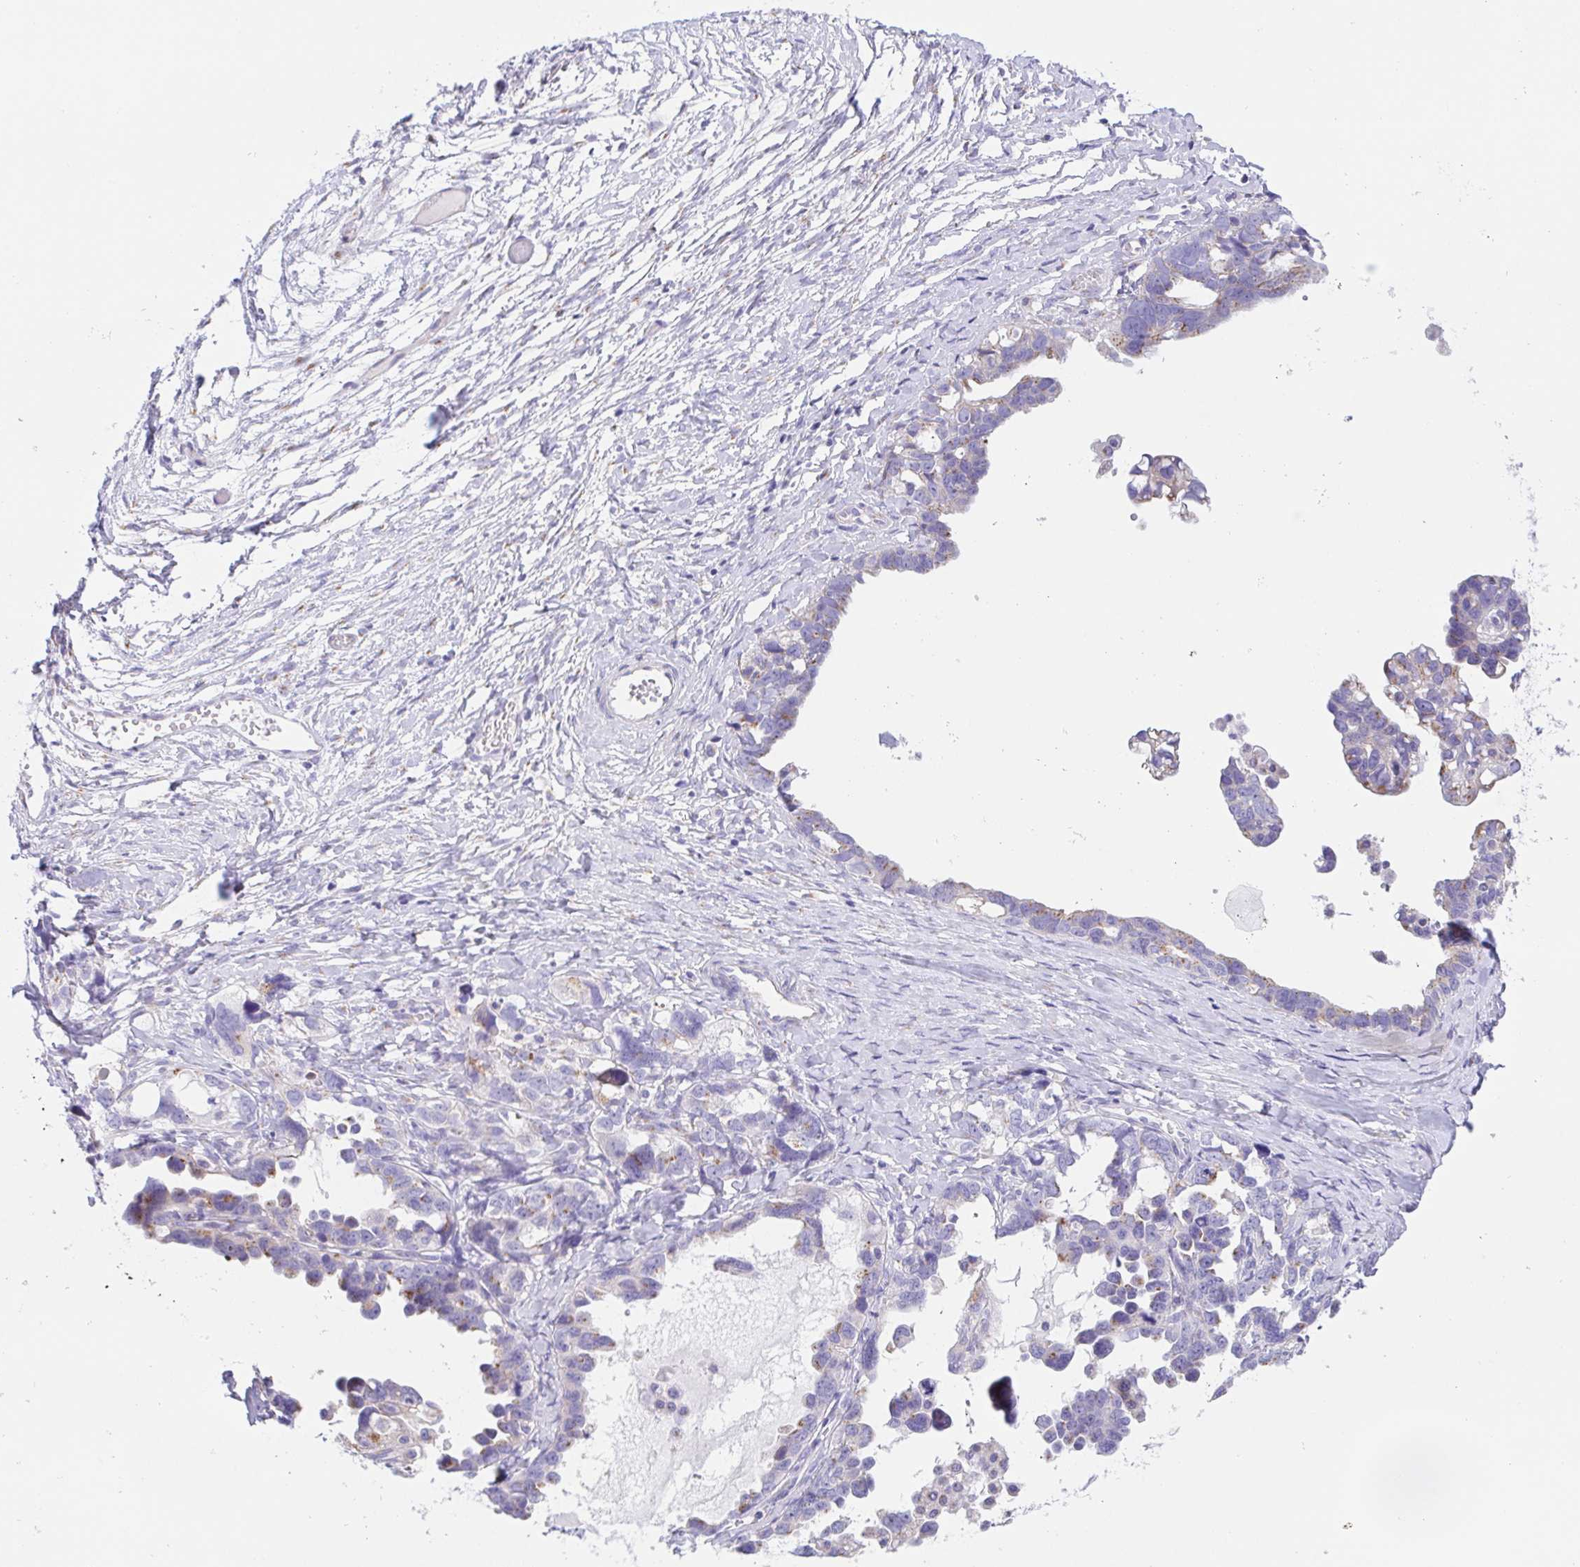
{"staining": {"intensity": "negative", "quantity": "none", "location": "none"}, "tissue": "ovarian cancer", "cell_type": "Tumor cells", "image_type": "cancer", "snomed": [{"axis": "morphology", "description": "Cystadenocarcinoma, serous, NOS"}, {"axis": "topography", "description": "Ovary"}], "caption": "High power microscopy histopathology image of an immunohistochemistry micrograph of serous cystadenocarcinoma (ovarian), revealing no significant expression in tumor cells. (DAB (3,3'-diaminobenzidine) immunohistochemistry, high magnification).", "gene": "SCG3", "patient": {"sex": "female", "age": 69}}